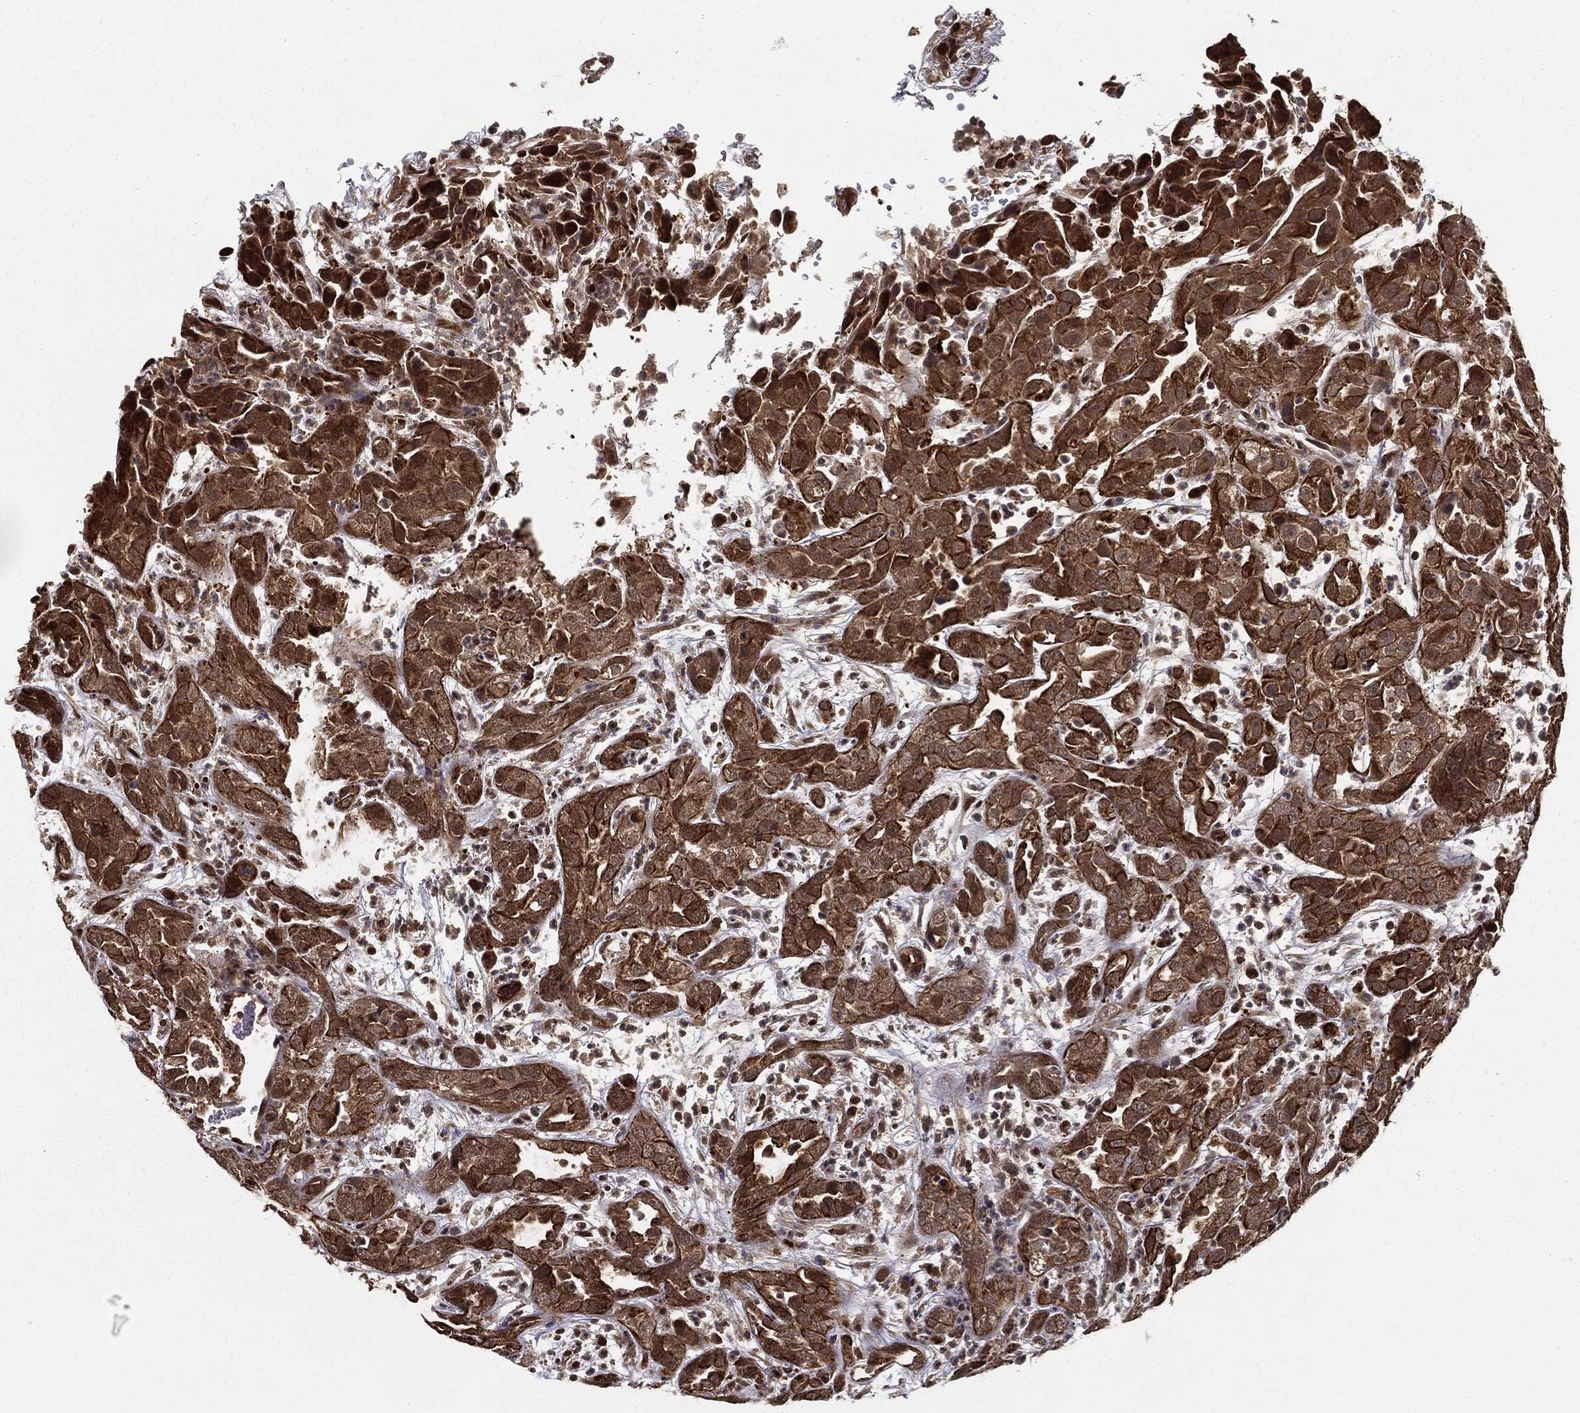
{"staining": {"intensity": "strong", "quantity": ">75%", "location": "cytoplasmic/membranous"}, "tissue": "urothelial cancer", "cell_type": "Tumor cells", "image_type": "cancer", "snomed": [{"axis": "morphology", "description": "Urothelial carcinoma, High grade"}, {"axis": "topography", "description": "Urinary bladder"}], "caption": "Immunohistochemical staining of high-grade urothelial carcinoma shows strong cytoplasmic/membranous protein staining in about >75% of tumor cells.", "gene": "SLC6A6", "patient": {"sex": "female", "age": 41}}